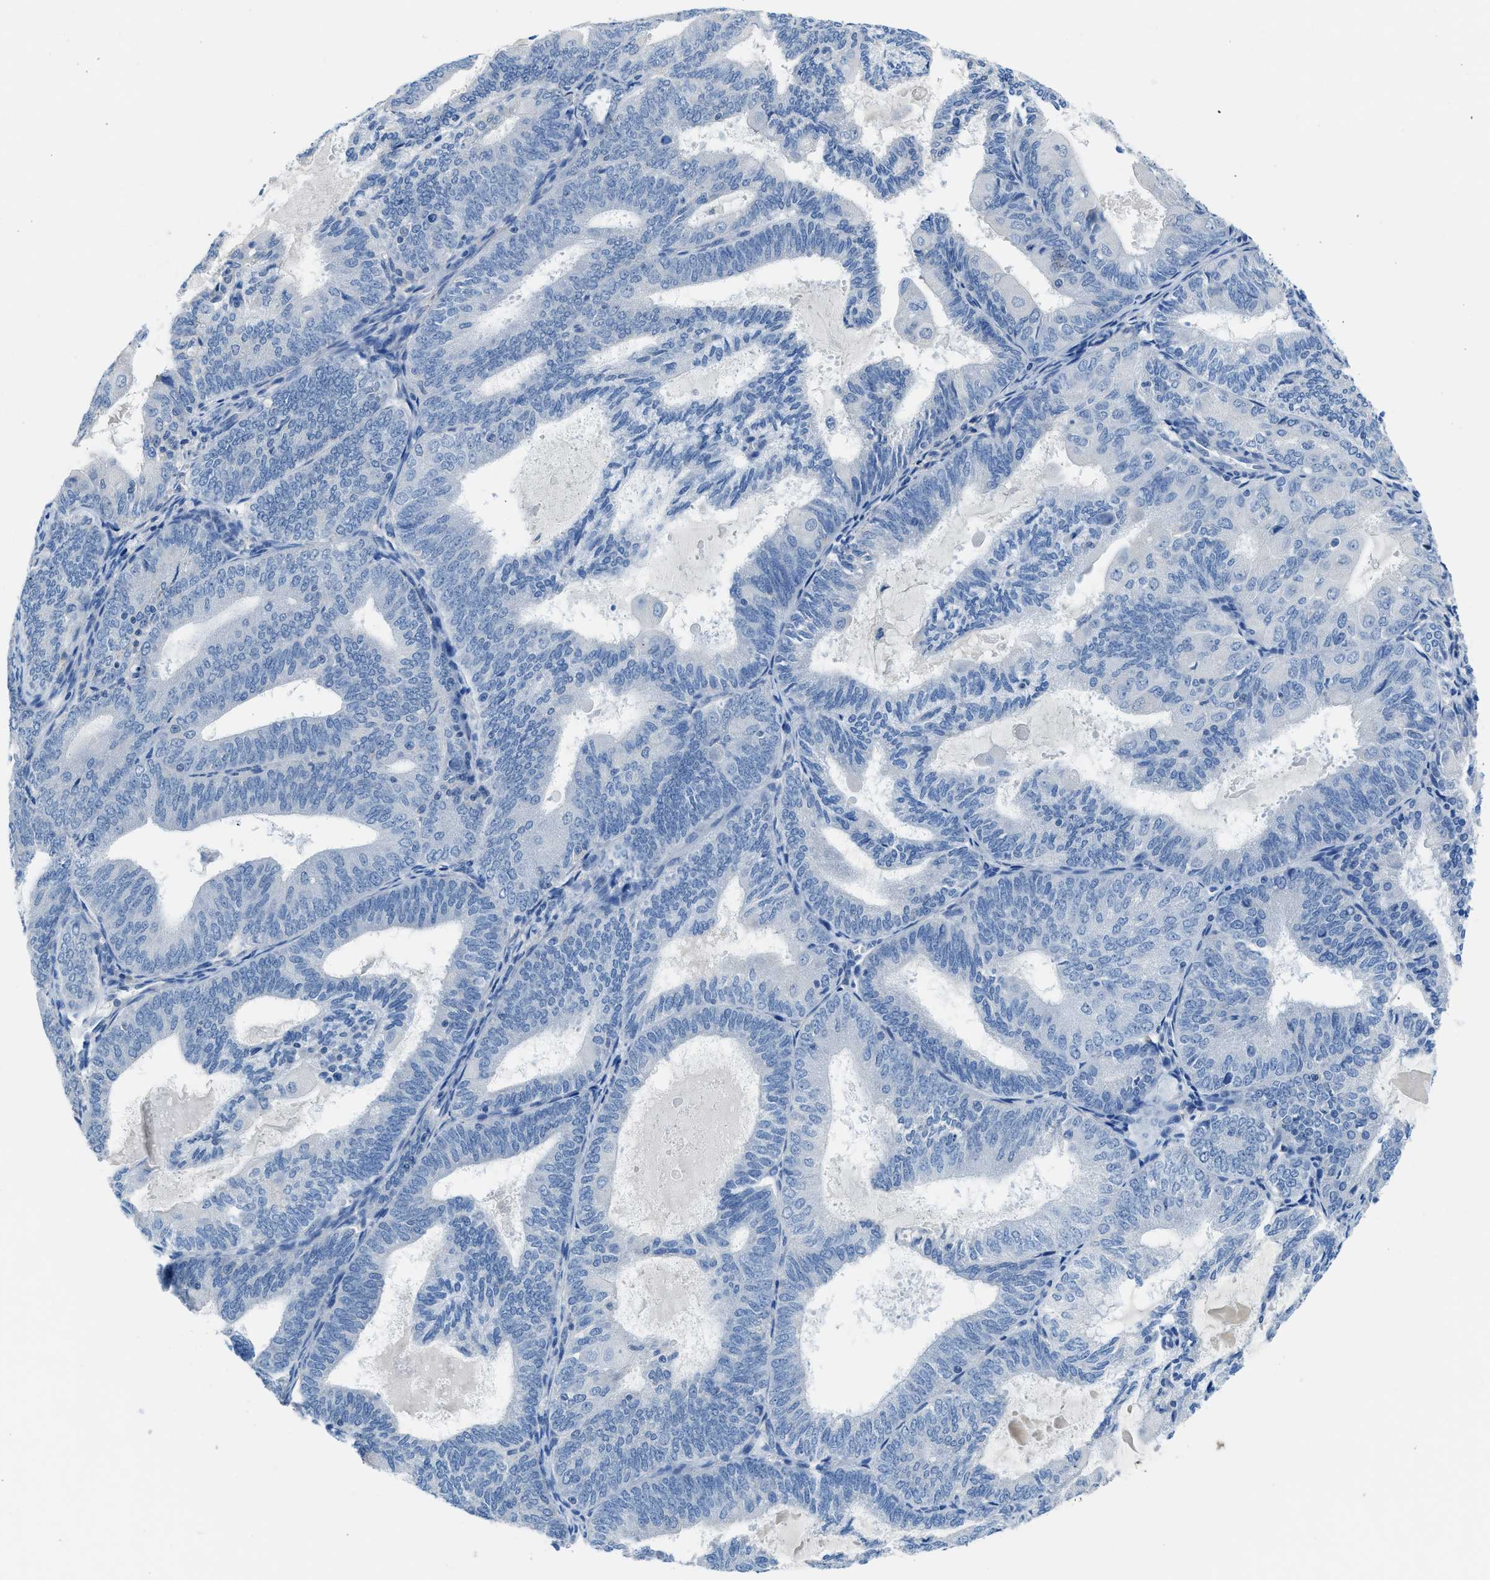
{"staining": {"intensity": "negative", "quantity": "none", "location": "none"}, "tissue": "endometrial cancer", "cell_type": "Tumor cells", "image_type": "cancer", "snomed": [{"axis": "morphology", "description": "Adenocarcinoma, NOS"}, {"axis": "topography", "description": "Endometrium"}], "caption": "IHC histopathology image of neoplastic tissue: human adenocarcinoma (endometrial) stained with DAB demonstrates no significant protein expression in tumor cells.", "gene": "SLC10A6", "patient": {"sex": "female", "age": 81}}